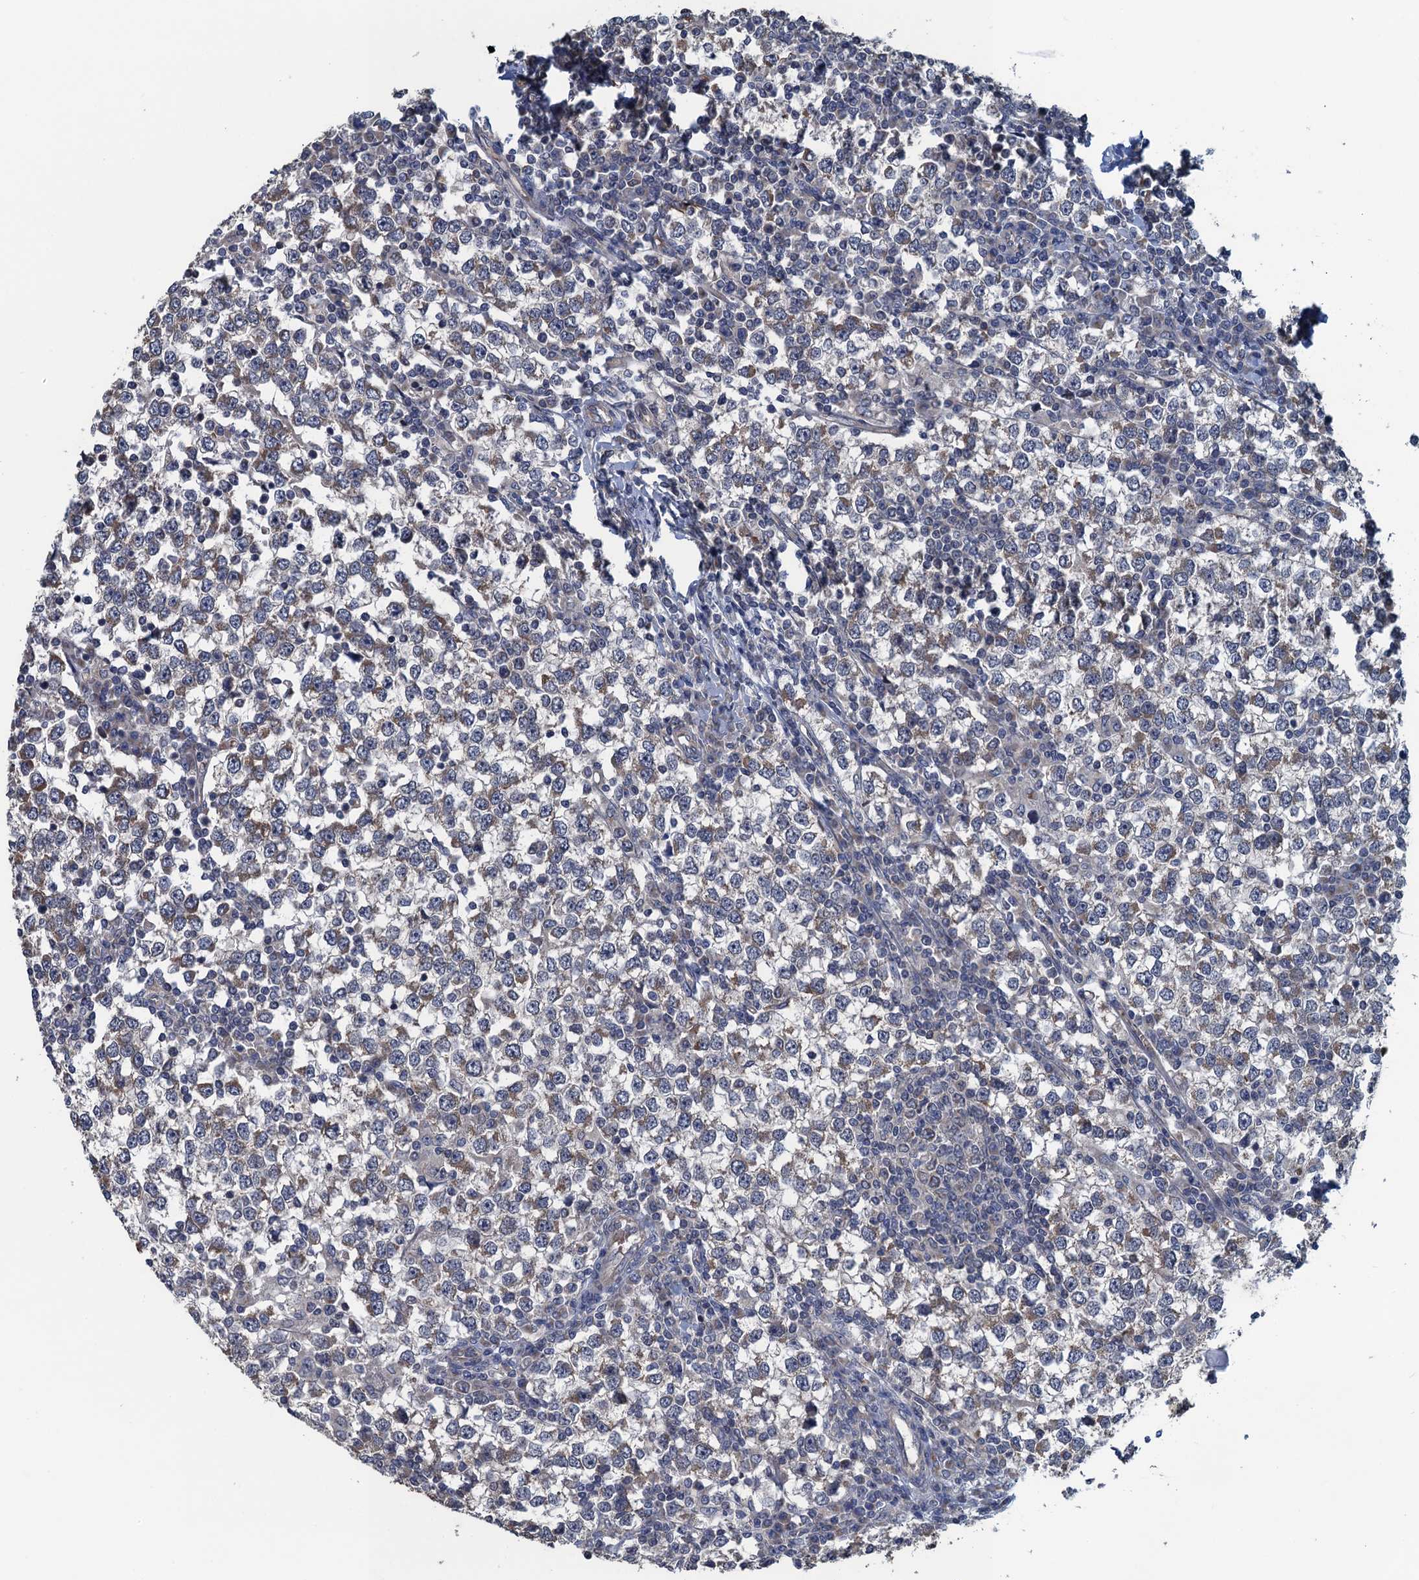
{"staining": {"intensity": "weak", "quantity": "25%-75%", "location": "cytoplasmic/membranous"}, "tissue": "testis cancer", "cell_type": "Tumor cells", "image_type": "cancer", "snomed": [{"axis": "morphology", "description": "Seminoma, NOS"}, {"axis": "topography", "description": "Testis"}], "caption": "Immunohistochemical staining of seminoma (testis) shows weak cytoplasmic/membranous protein staining in about 25%-75% of tumor cells. Ihc stains the protein of interest in brown and the nuclei are stained blue.", "gene": "KBTBD8", "patient": {"sex": "male", "age": 65}}